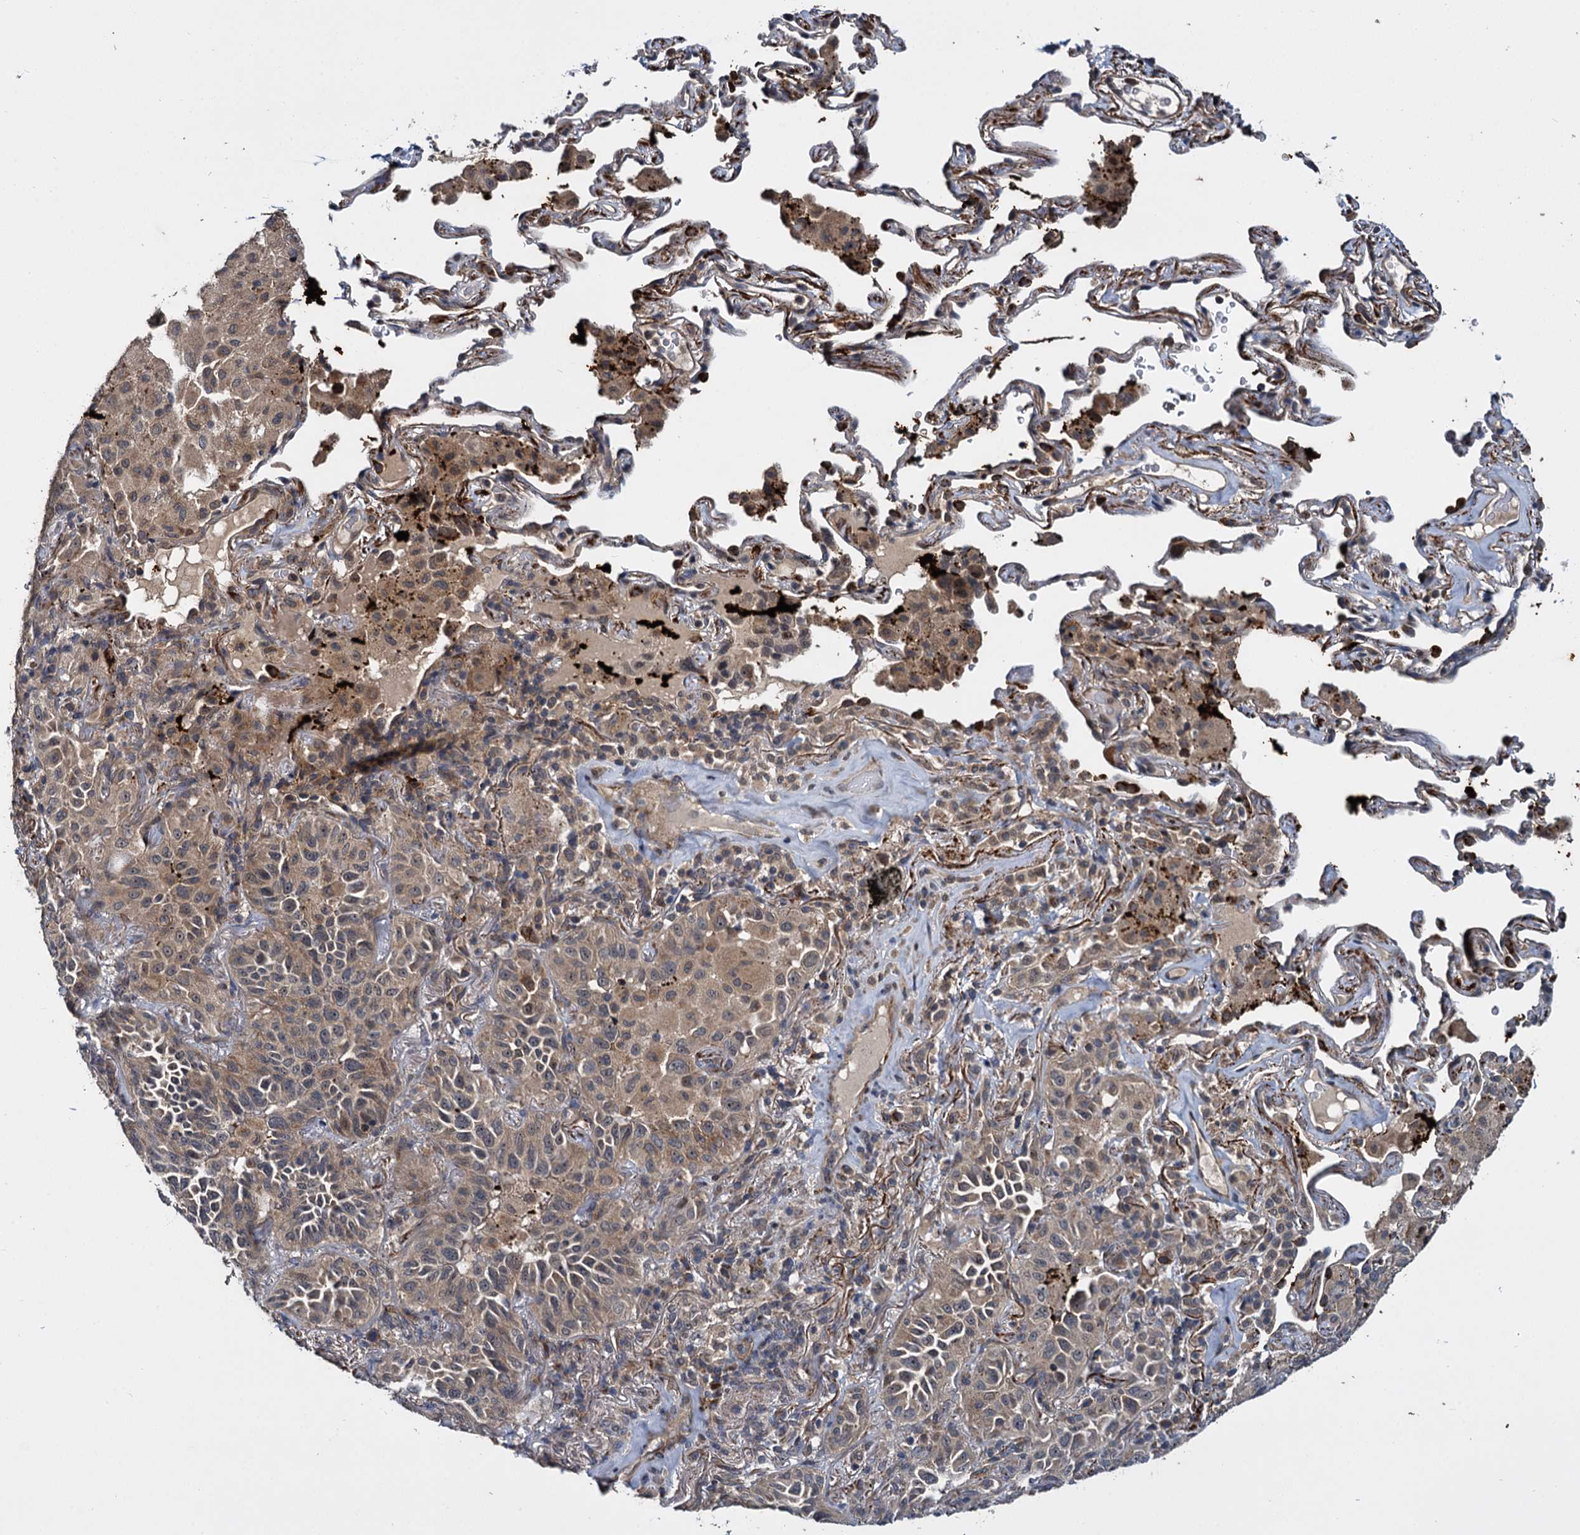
{"staining": {"intensity": "moderate", "quantity": ">75%", "location": "cytoplasmic/membranous"}, "tissue": "lung cancer", "cell_type": "Tumor cells", "image_type": "cancer", "snomed": [{"axis": "morphology", "description": "Adenocarcinoma, NOS"}, {"axis": "topography", "description": "Lung"}], "caption": "Immunohistochemistry (IHC) of adenocarcinoma (lung) demonstrates medium levels of moderate cytoplasmic/membranous positivity in about >75% of tumor cells.", "gene": "ARHGAP42", "patient": {"sex": "female", "age": 69}}